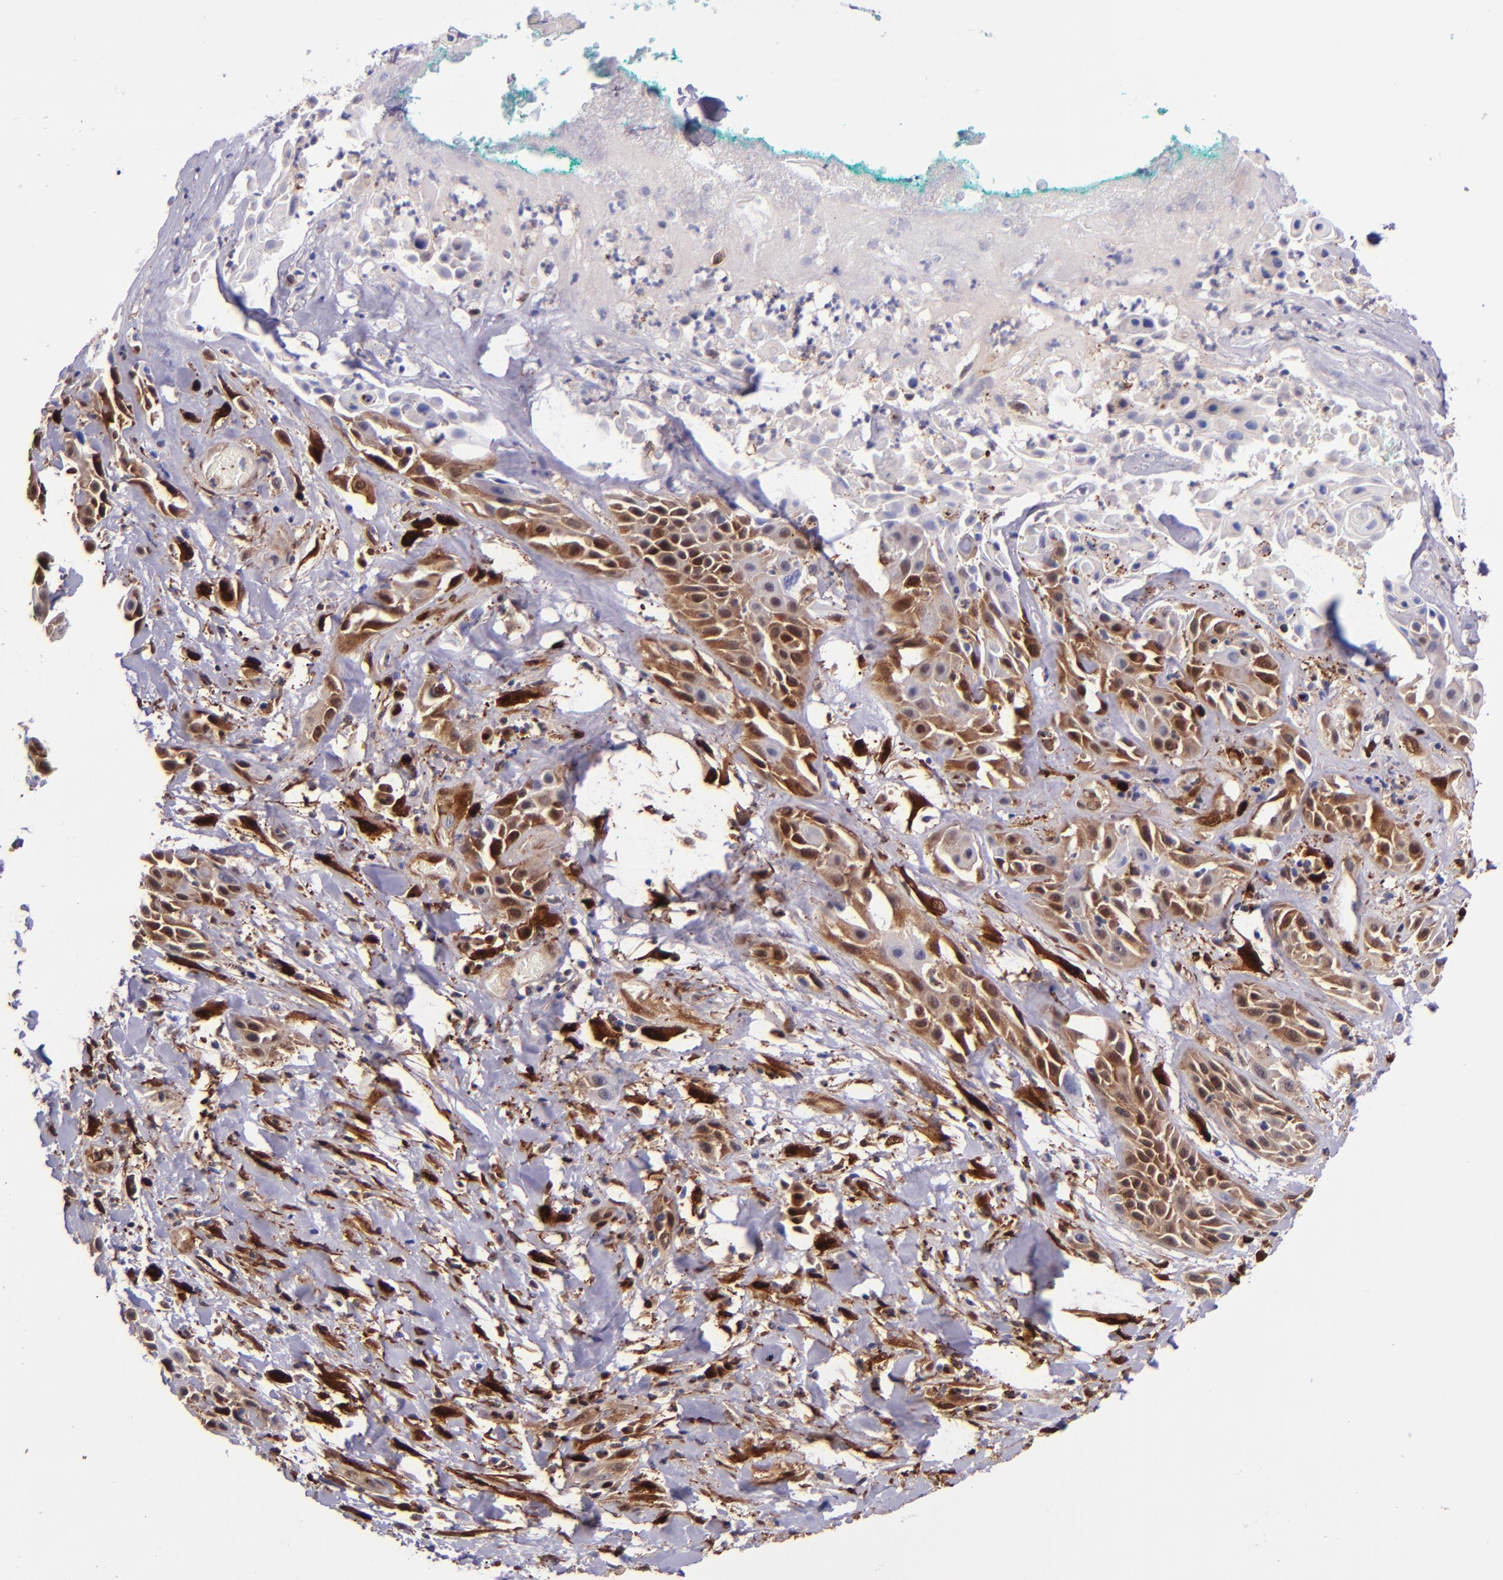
{"staining": {"intensity": "moderate", "quantity": "25%-75%", "location": "cytoplasmic/membranous,nuclear"}, "tissue": "skin cancer", "cell_type": "Tumor cells", "image_type": "cancer", "snomed": [{"axis": "morphology", "description": "Squamous cell carcinoma, NOS"}, {"axis": "topography", "description": "Skin"}, {"axis": "topography", "description": "Anal"}], "caption": "Immunohistochemistry staining of skin cancer, which demonstrates medium levels of moderate cytoplasmic/membranous and nuclear staining in approximately 25%-75% of tumor cells indicating moderate cytoplasmic/membranous and nuclear protein expression. The staining was performed using DAB (3,3'-diaminobenzidine) (brown) for protein detection and nuclei were counterstained in hematoxylin (blue).", "gene": "LGALS1", "patient": {"sex": "male", "age": 64}}